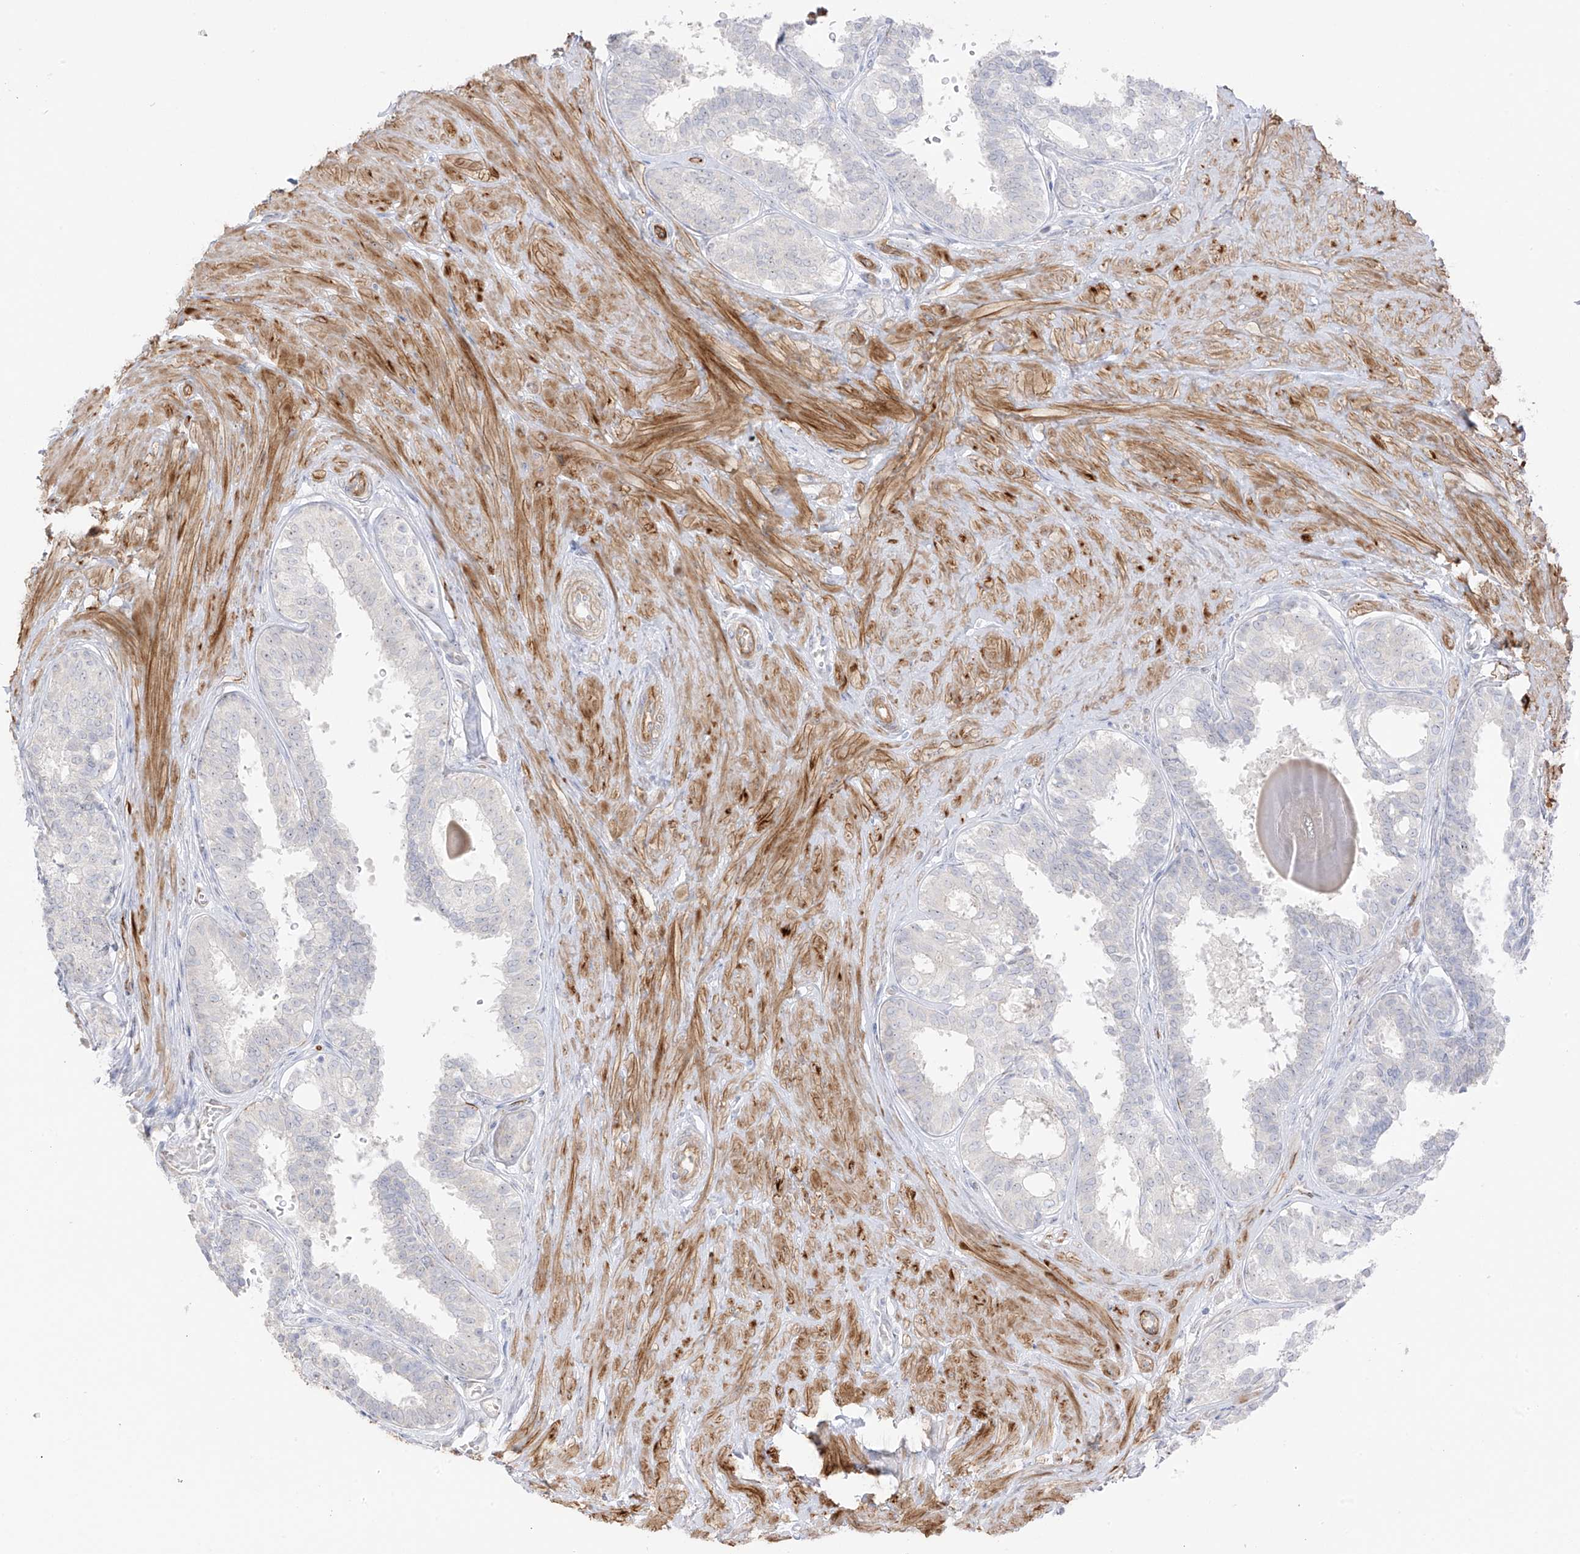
{"staining": {"intensity": "negative", "quantity": "none", "location": "none"}, "tissue": "prostate", "cell_type": "Glandular cells", "image_type": "normal", "snomed": [{"axis": "morphology", "description": "Normal tissue, NOS"}, {"axis": "topography", "description": "Prostate"}], "caption": "Glandular cells show no significant protein staining in normal prostate.", "gene": "C11orf87", "patient": {"sex": "male", "age": 48}}